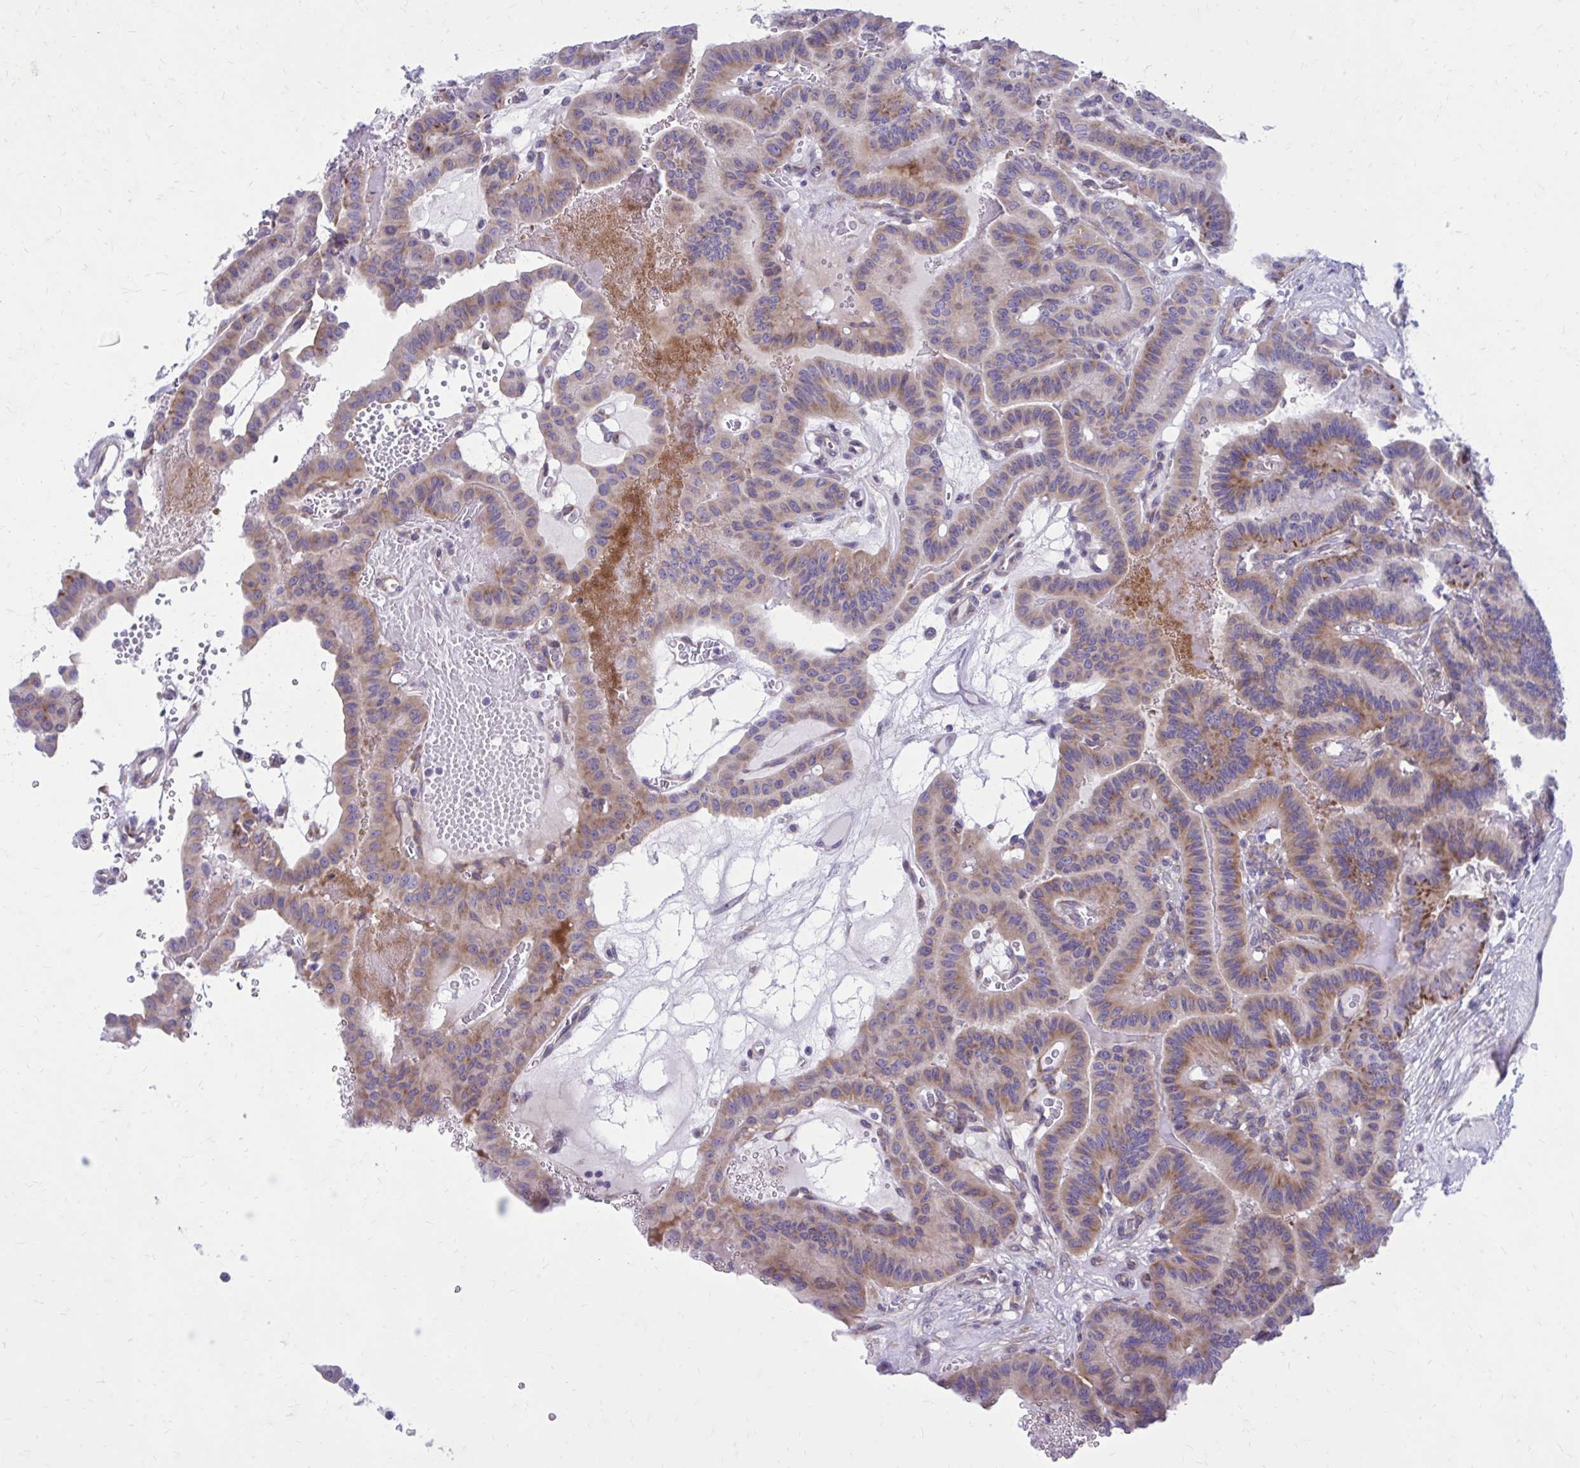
{"staining": {"intensity": "weak", "quantity": "25%-75%", "location": "cytoplasmic/membranous"}, "tissue": "thyroid cancer", "cell_type": "Tumor cells", "image_type": "cancer", "snomed": [{"axis": "morphology", "description": "Papillary adenocarcinoma, NOS"}, {"axis": "topography", "description": "Thyroid gland"}], "caption": "Papillary adenocarcinoma (thyroid) stained with DAB immunohistochemistry (IHC) exhibits low levels of weak cytoplasmic/membranous positivity in about 25%-75% of tumor cells.", "gene": "GIGYF2", "patient": {"sex": "male", "age": 87}}